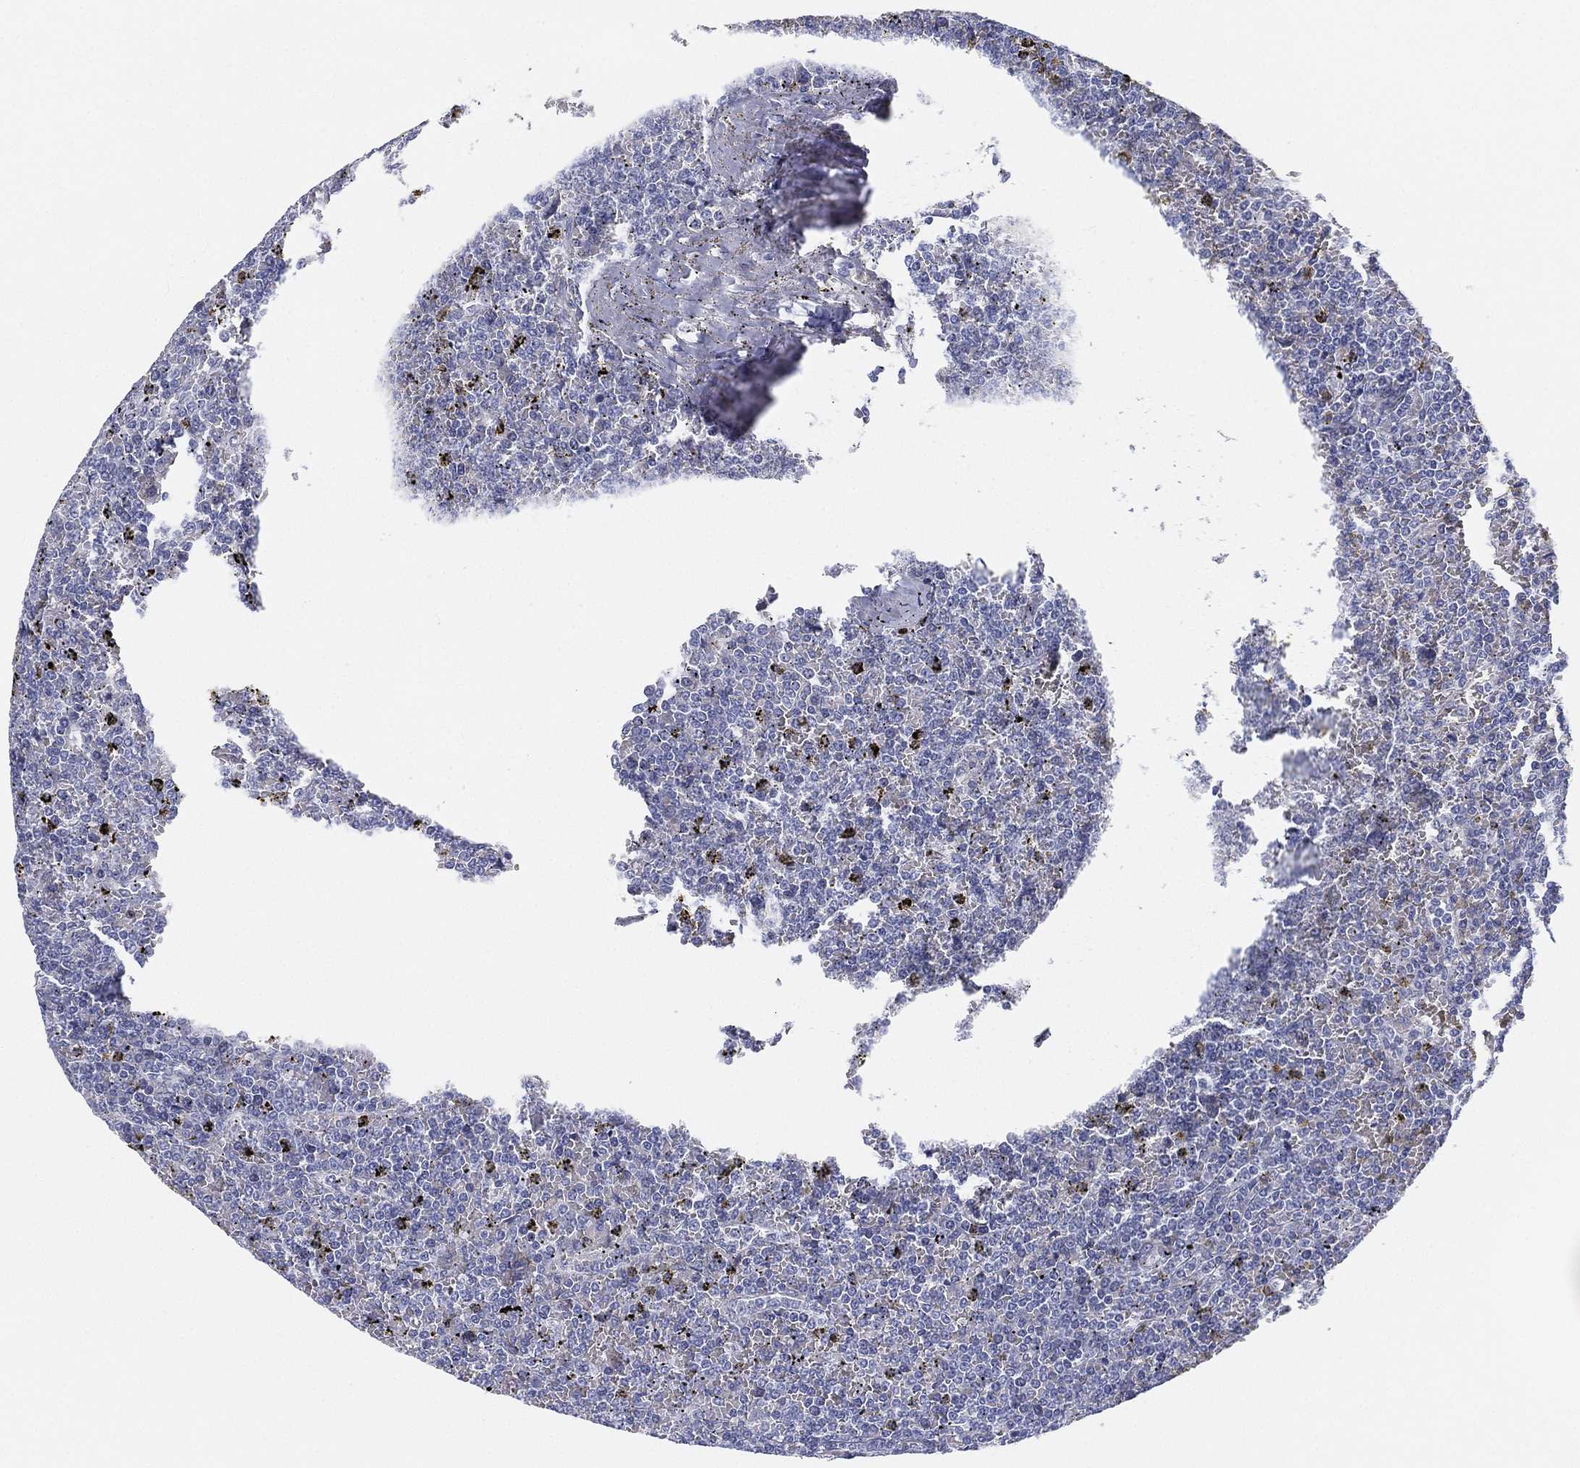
{"staining": {"intensity": "negative", "quantity": "none", "location": "none"}, "tissue": "lymphoma", "cell_type": "Tumor cells", "image_type": "cancer", "snomed": [{"axis": "morphology", "description": "Malignant lymphoma, non-Hodgkin's type, Low grade"}, {"axis": "topography", "description": "Spleen"}], "caption": "Human lymphoma stained for a protein using immunohistochemistry (IHC) reveals no expression in tumor cells.", "gene": "MLF1", "patient": {"sex": "female", "age": 19}}